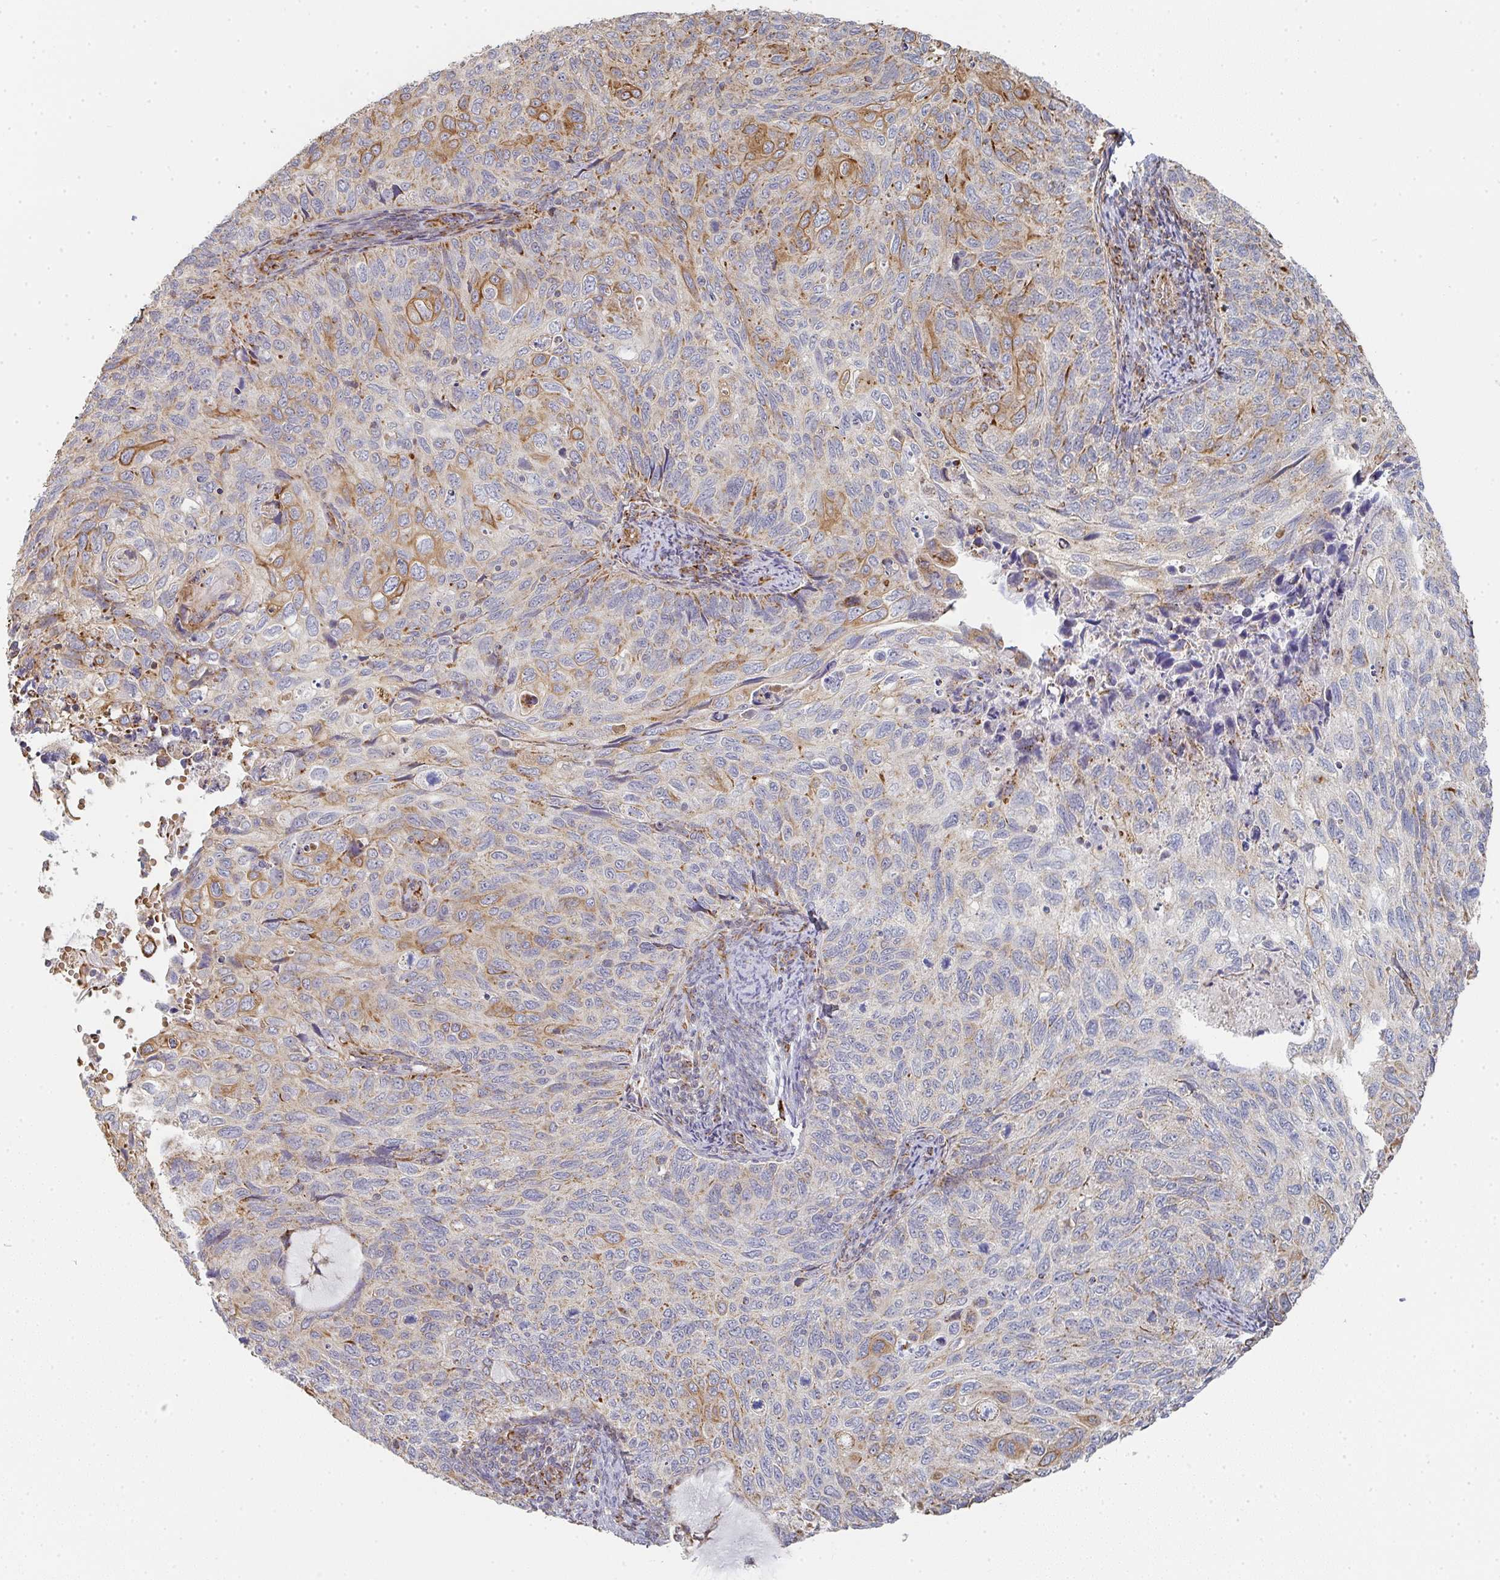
{"staining": {"intensity": "moderate", "quantity": "25%-75%", "location": "cytoplasmic/membranous"}, "tissue": "cervical cancer", "cell_type": "Tumor cells", "image_type": "cancer", "snomed": [{"axis": "morphology", "description": "Squamous cell carcinoma, NOS"}, {"axis": "topography", "description": "Cervix"}], "caption": "Immunohistochemistry staining of cervical squamous cell carcinoma, which reveals medium levels of moderate cytoplasmic/membranous positivity in about 25%-75% of tumor cells indicating moderate cytoplasmic/membranous protein positivity. The staining was performed using DAB (3,3'-diaminobenzidine) (brown) for protein detection and nuclei were counterstained in hematoxylin (blue).", "gene": "ZNF526", "patient": {"sex": "female", "age": 70}}